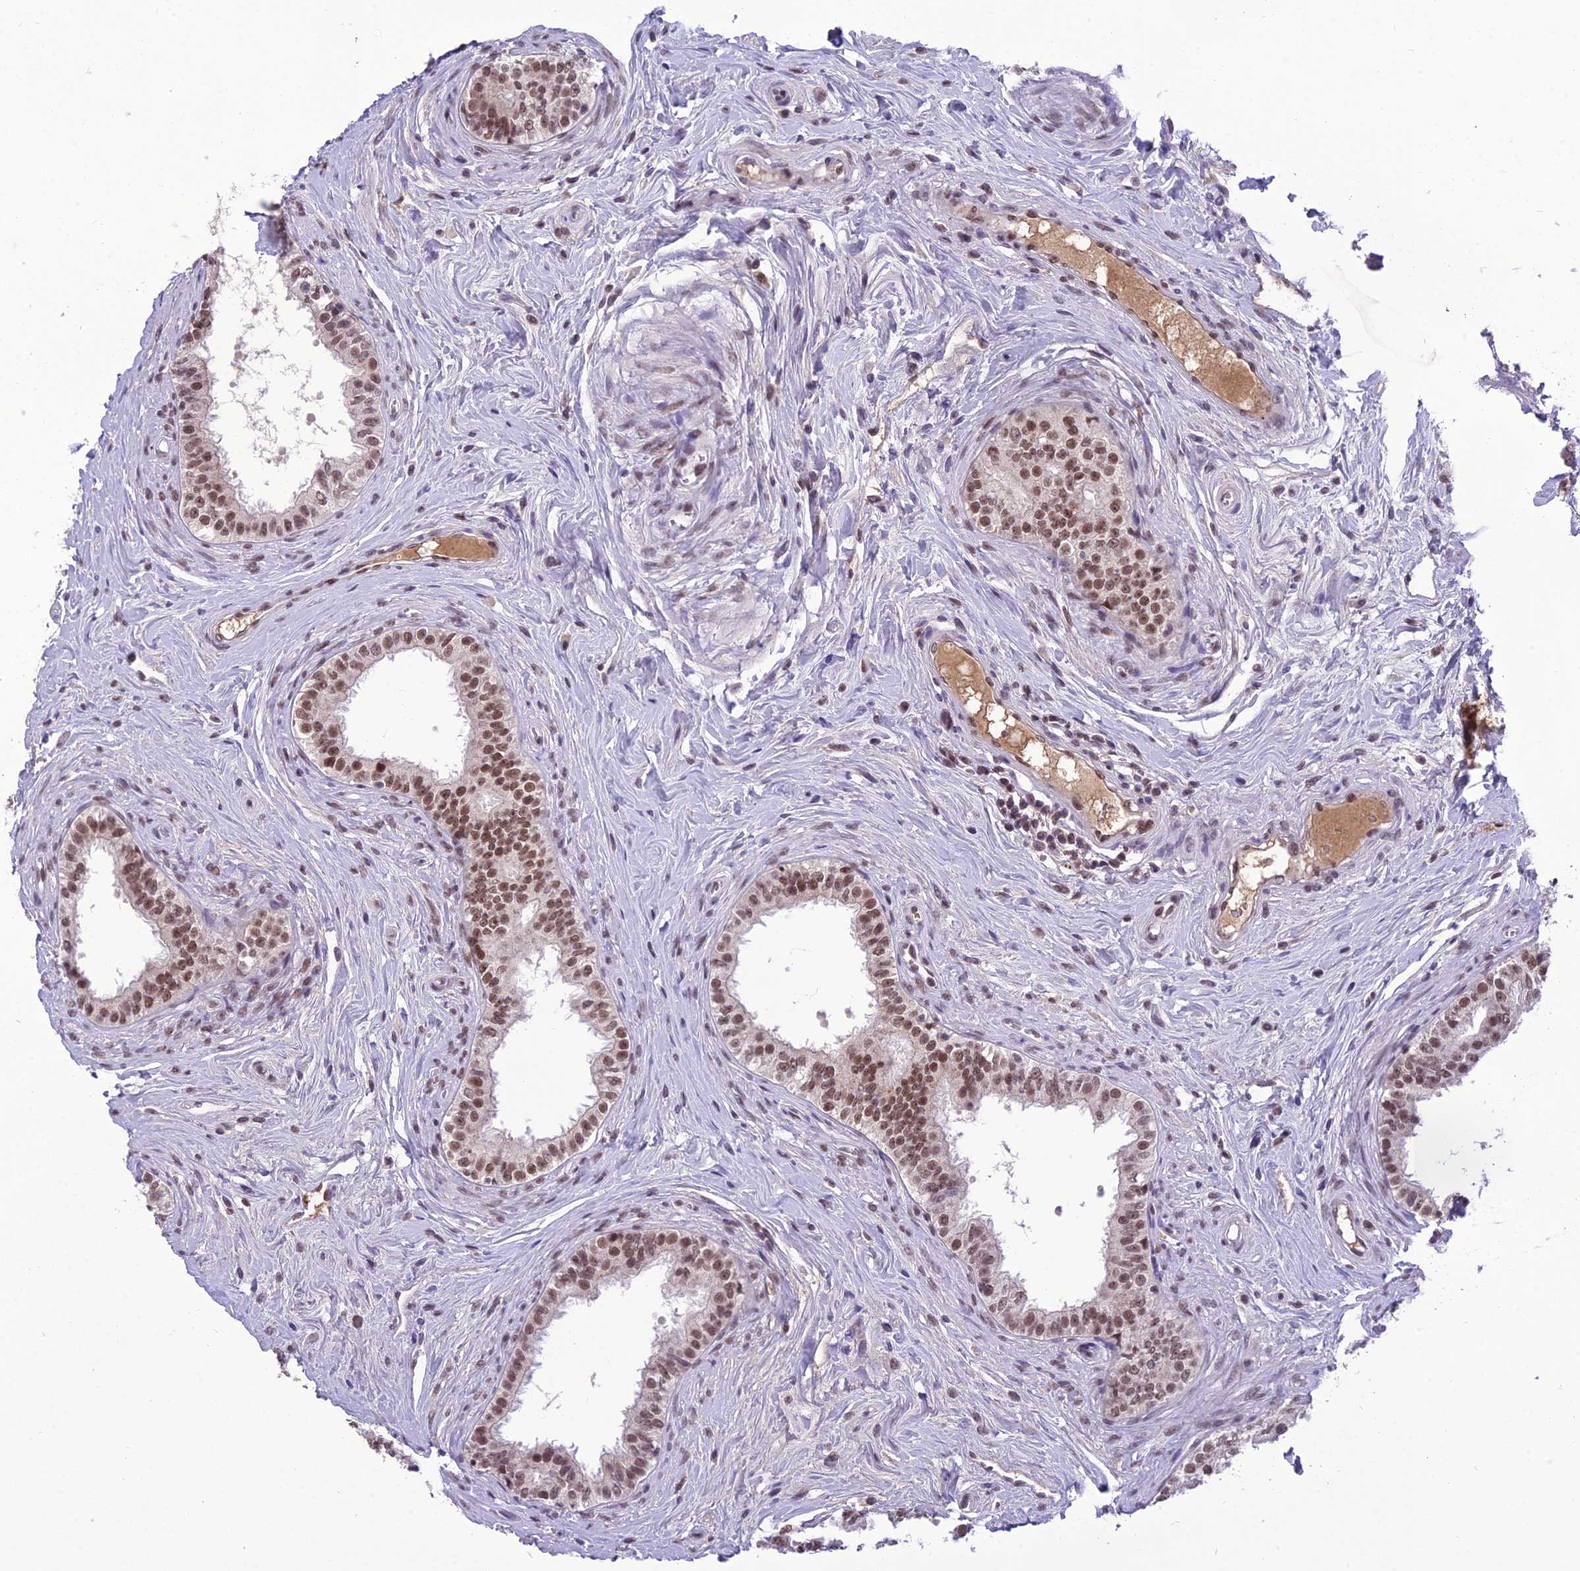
{"staining": {"intensity": "strong", "quantity": ">75%", "location": "nuclear"}, "tissue": "epididymis", "cell_type": "Glandular cells", "image_type": "normal", "snomed": [{"axis": "morphology", "description": "Normal tissue, NOS"}, {"axis": "topography", "description": "Epididymis"}], "caption": "A brown stain labels strong nuclear staining of a protein in glandular cells of benign epididymis. (DAB (3,3'-diaminobenzidine) IHC with brightfield microscopy, high magnification).", "gene": "SH3RF3", "patient": {"sex": "male", "age": 33}}